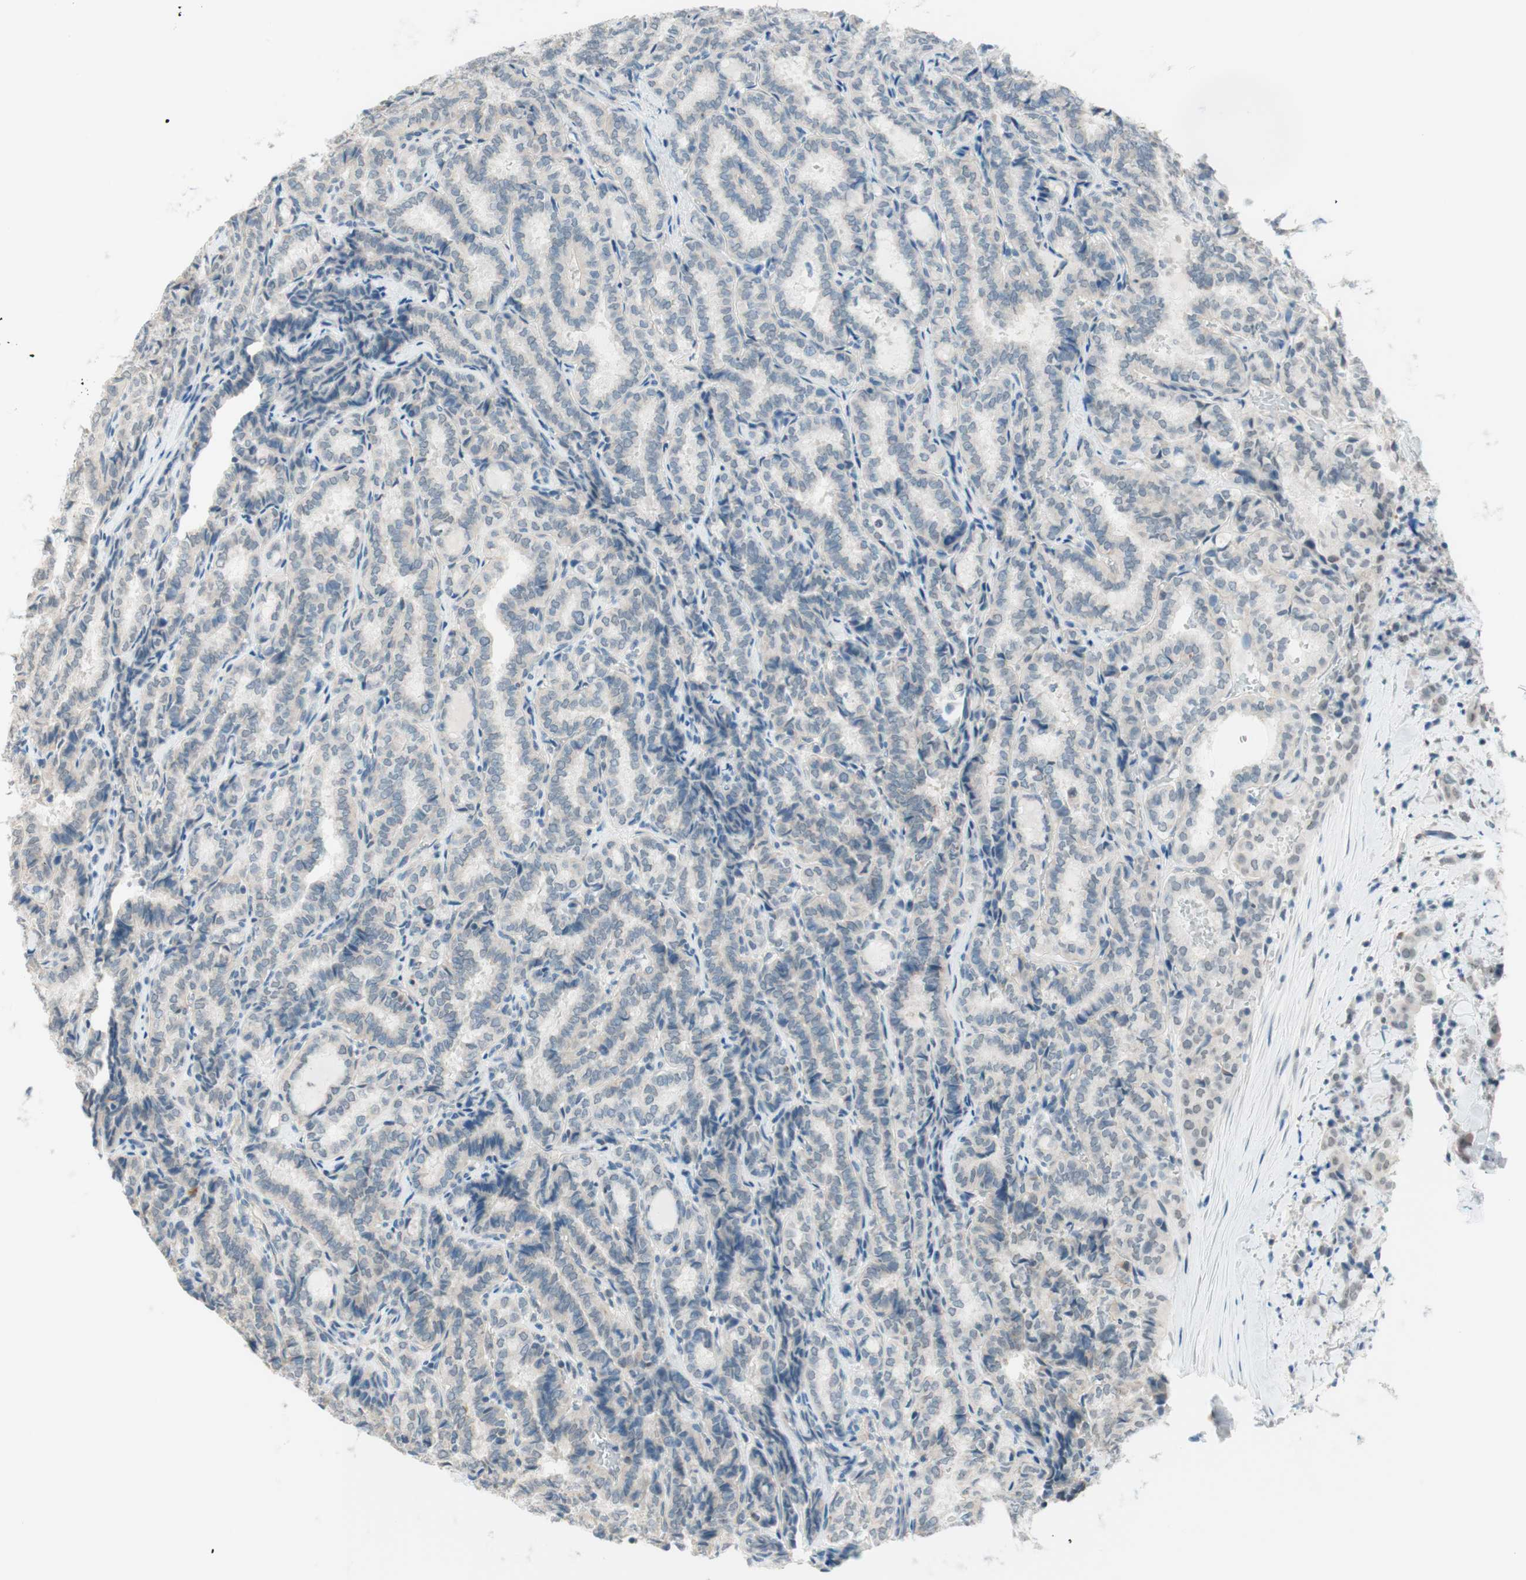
{"staining": {"intensity": "weak", "quantity": "<25%", "location": "cytoplasmic/membranous"}, "tissue": "thyroid cancer", "cell_type": "Tumor cells", "image_type": "cancer", "snomed": [{"axis": "morphology", "description": "Normal tissue, NOS"}, {"axis": "morphology", "description": "Papillary adenocarcinoma, NOS"}, {"axis": "topography", "description": "Thyroid gland"}], "caption": "Immunohistochemical staining of human thyroid cancer displays no significant expression in tumor cells.", "gene": "JPH1", "patient": {"sex": "female", "age": 30}}